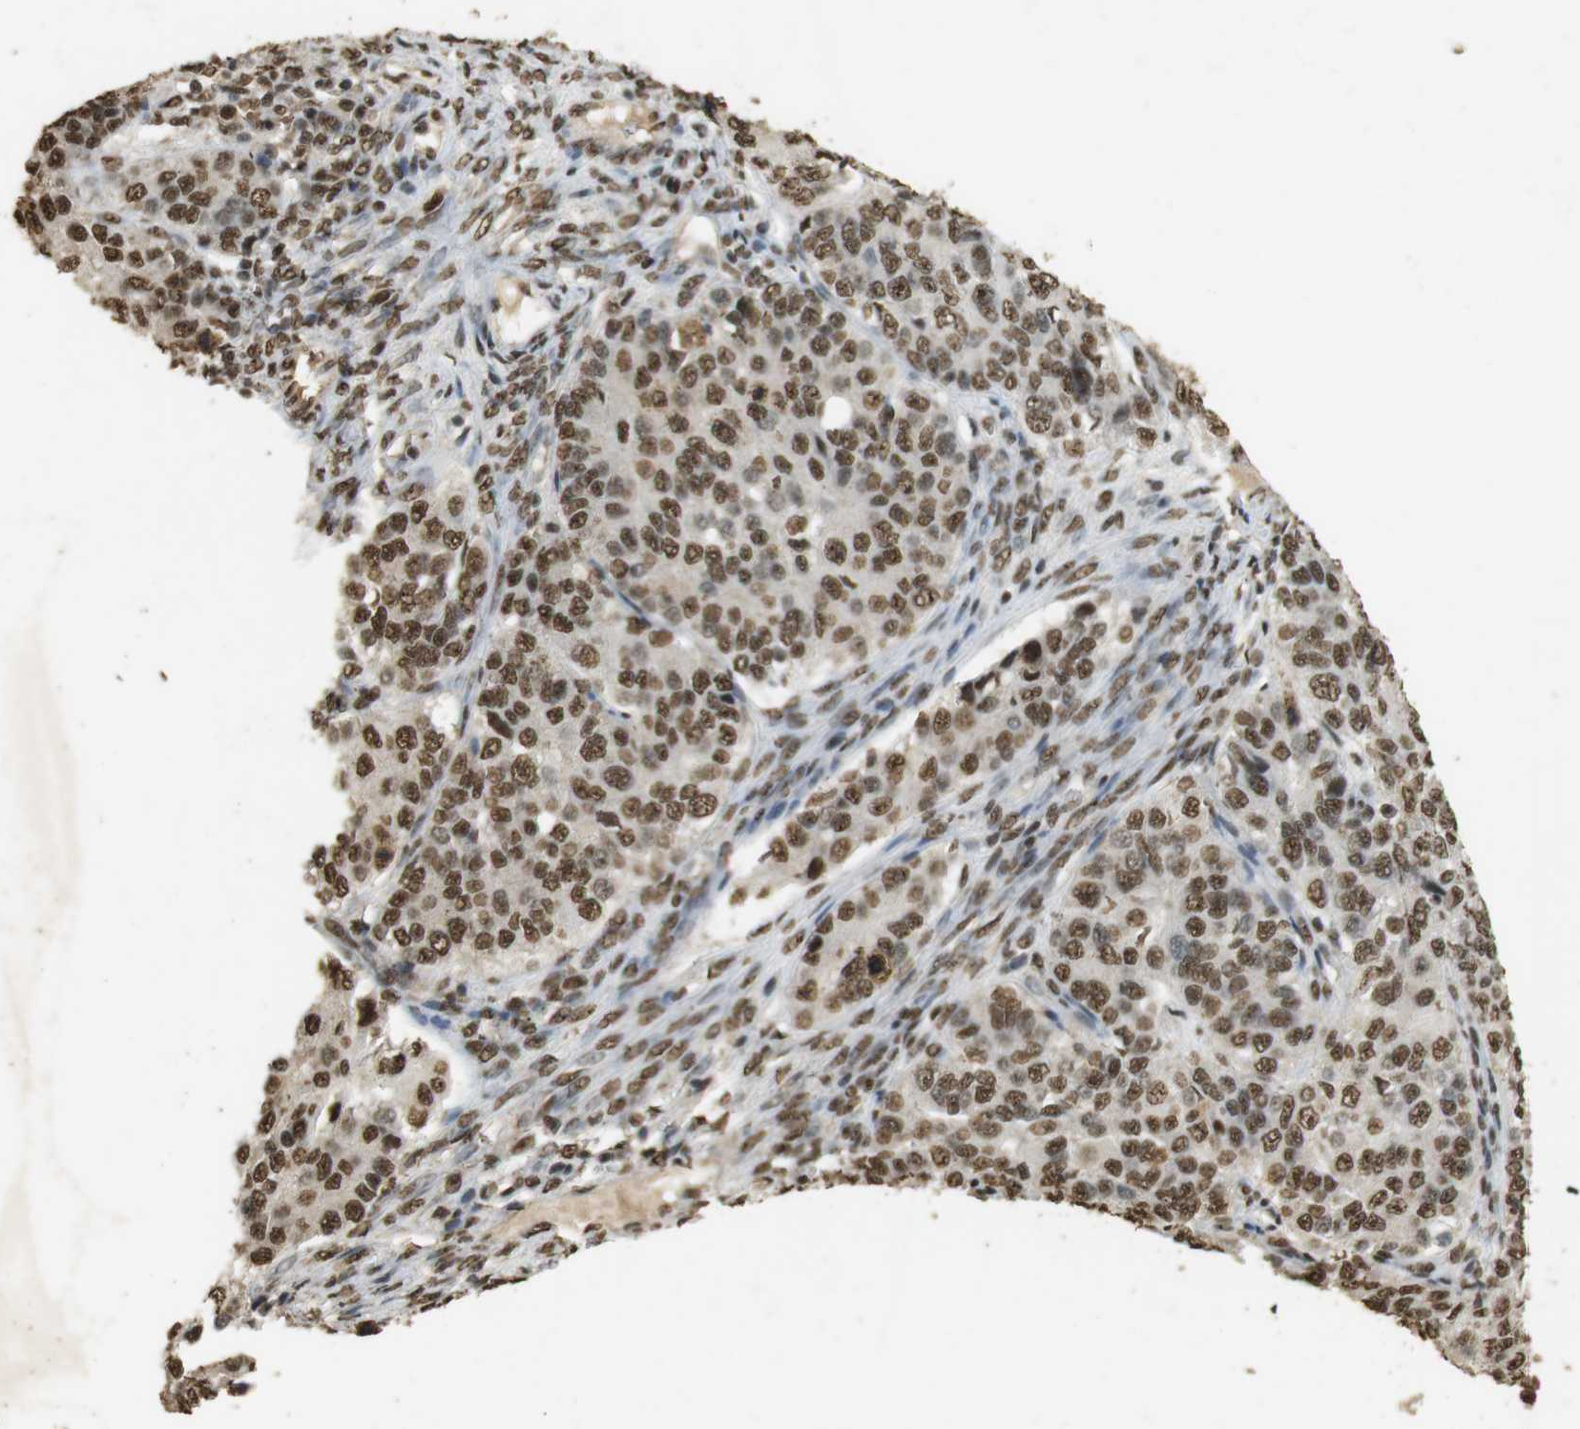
{"staining": {"intensity": "strong", "quantity": ">75%", "location": "cytoplasmic/membranous,nuclear"}, "tissue": "ovarian cancer", "cell_type": "Tumor cells", "image_type": "cancer", "snomed": [{"axis": "morphology", "description": "Carcinoma, endometroid"}, {"axis": "topography", "description": "Ovary"}], "caption": "IHC histopathology image of ovarian cancer stained for a protein (brown), which displays high levels of strong cytoplasmic/membranous and nuclear expression in approximately >75% of tumor cells.", "gene": "GATA4", "patient": {"sex": "female", "age": 51}}